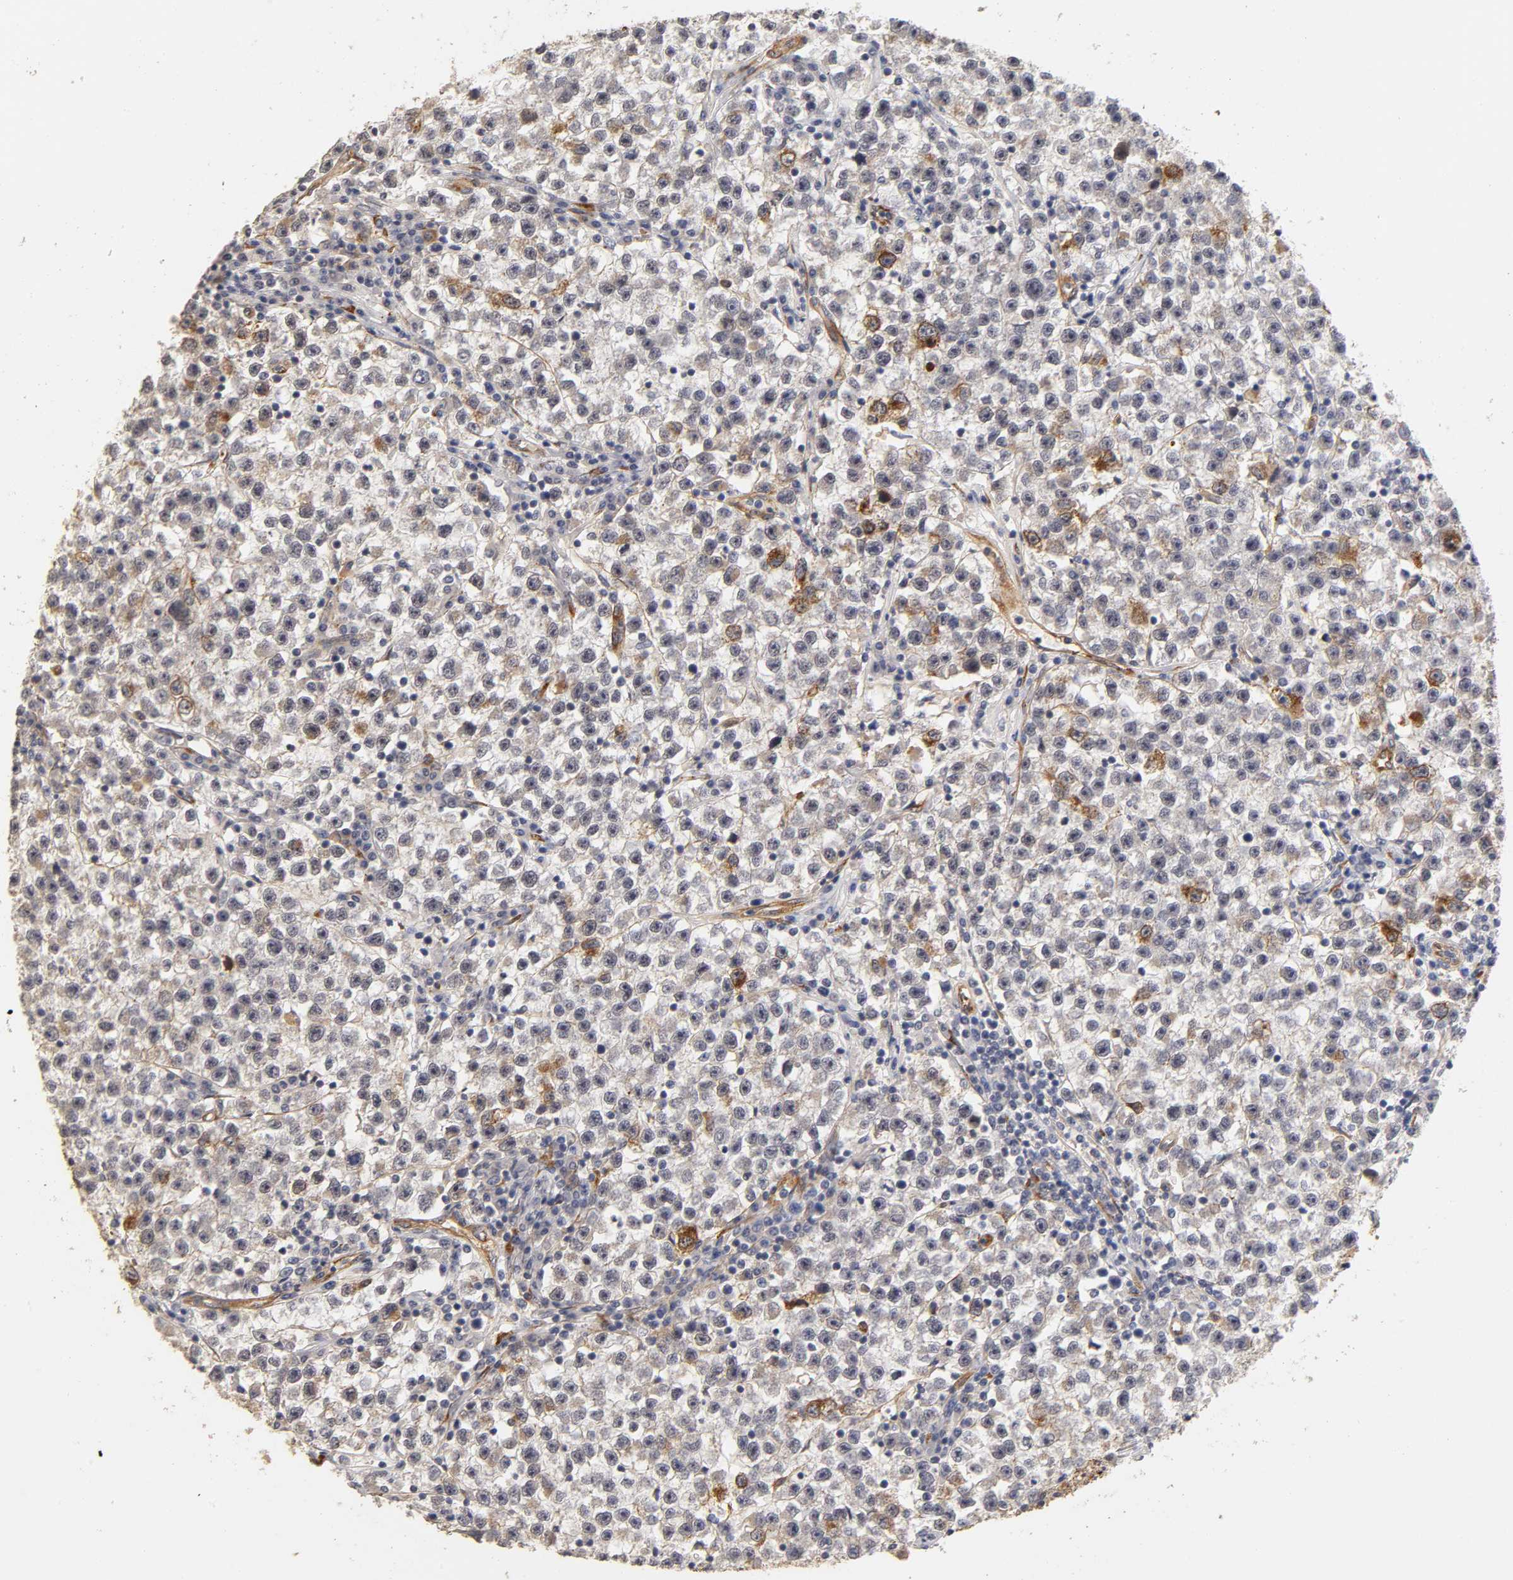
{"staining": {"intensity": "moderate", "quantity": "<25%", "location": "cytoplasmic/membranous"}, "tissue": "testis cancer", "cell_type": "Tumor cells", "image_type": "cancer", "snomed": [{"axis": "morphology", "description": "Seminoma, NOS"}, {"axis": "topography", "description": "Testis"}], "caption": "Testis cancer stained with DAB IHC demonstrates low levels of moderate cytoplasmic/membranous expression in about <25% of tumor cells.", "gene": "LAMB1", "patient": {"sex": "male", "age": 22}}